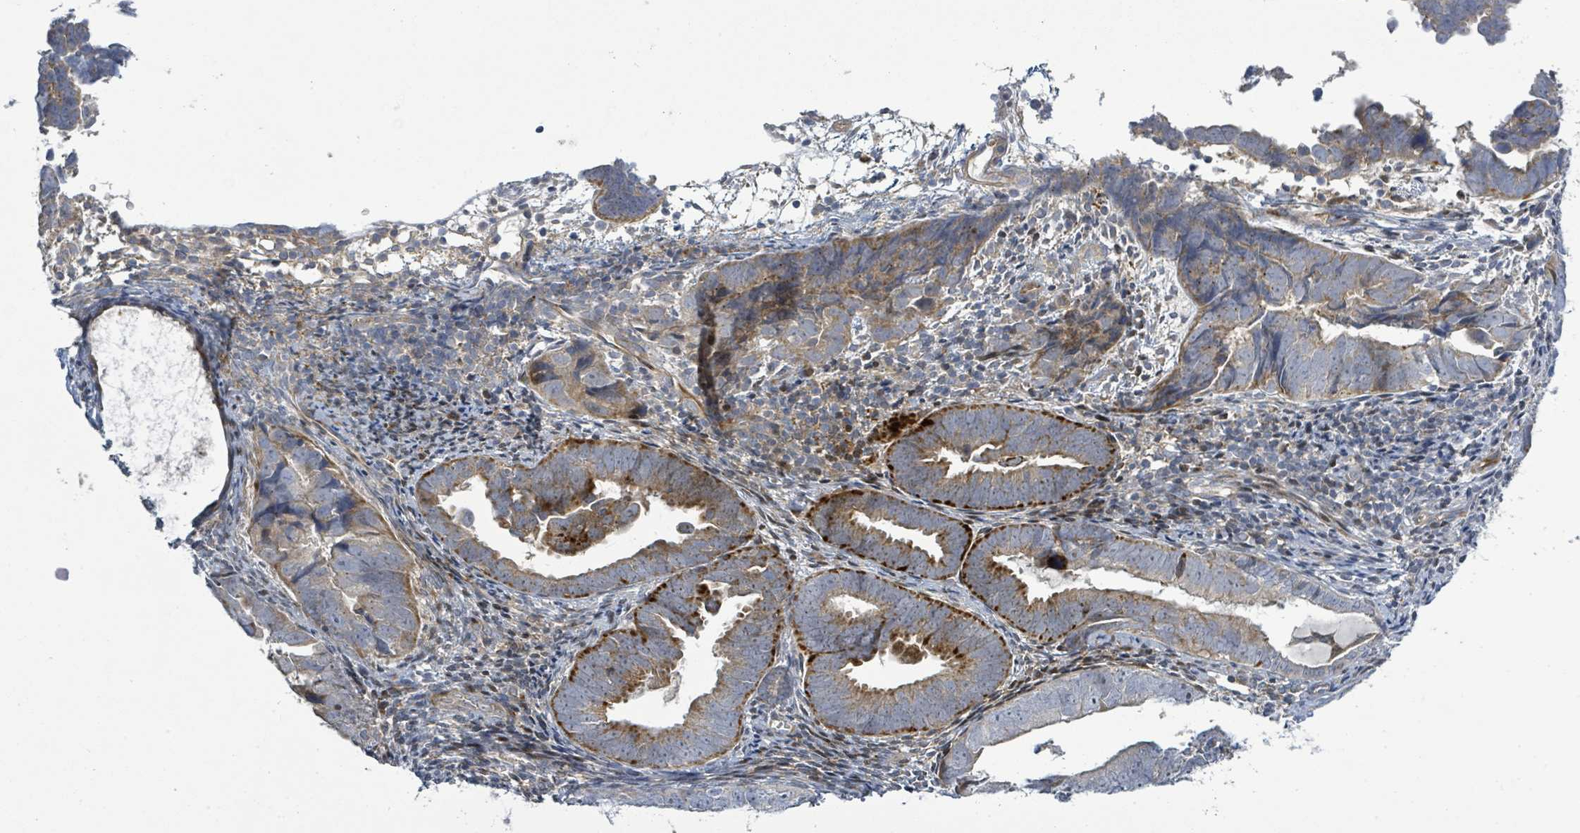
{"staining": {"intensity": "moderate", "quantity": "25%-75%", "location": "cytoplasmic/membranous"}, "tissue": "endometrial cancer", "cell_type": "Tumor cells", "image_type": "cancer", "snomed": [{"axis": "morphology", "description": "Adenocarcinoma, NOS"}, {"axis": "topography", "description": "Endometrium"}], "caption": "IHC of endometrial cancer demonstrates medium levels of moderate cytoplasmic/membranous positivity in about 25%-75% of tumor cells.", "gene": "CFAP210", "patient": {"sex": "female", "age": 75}}